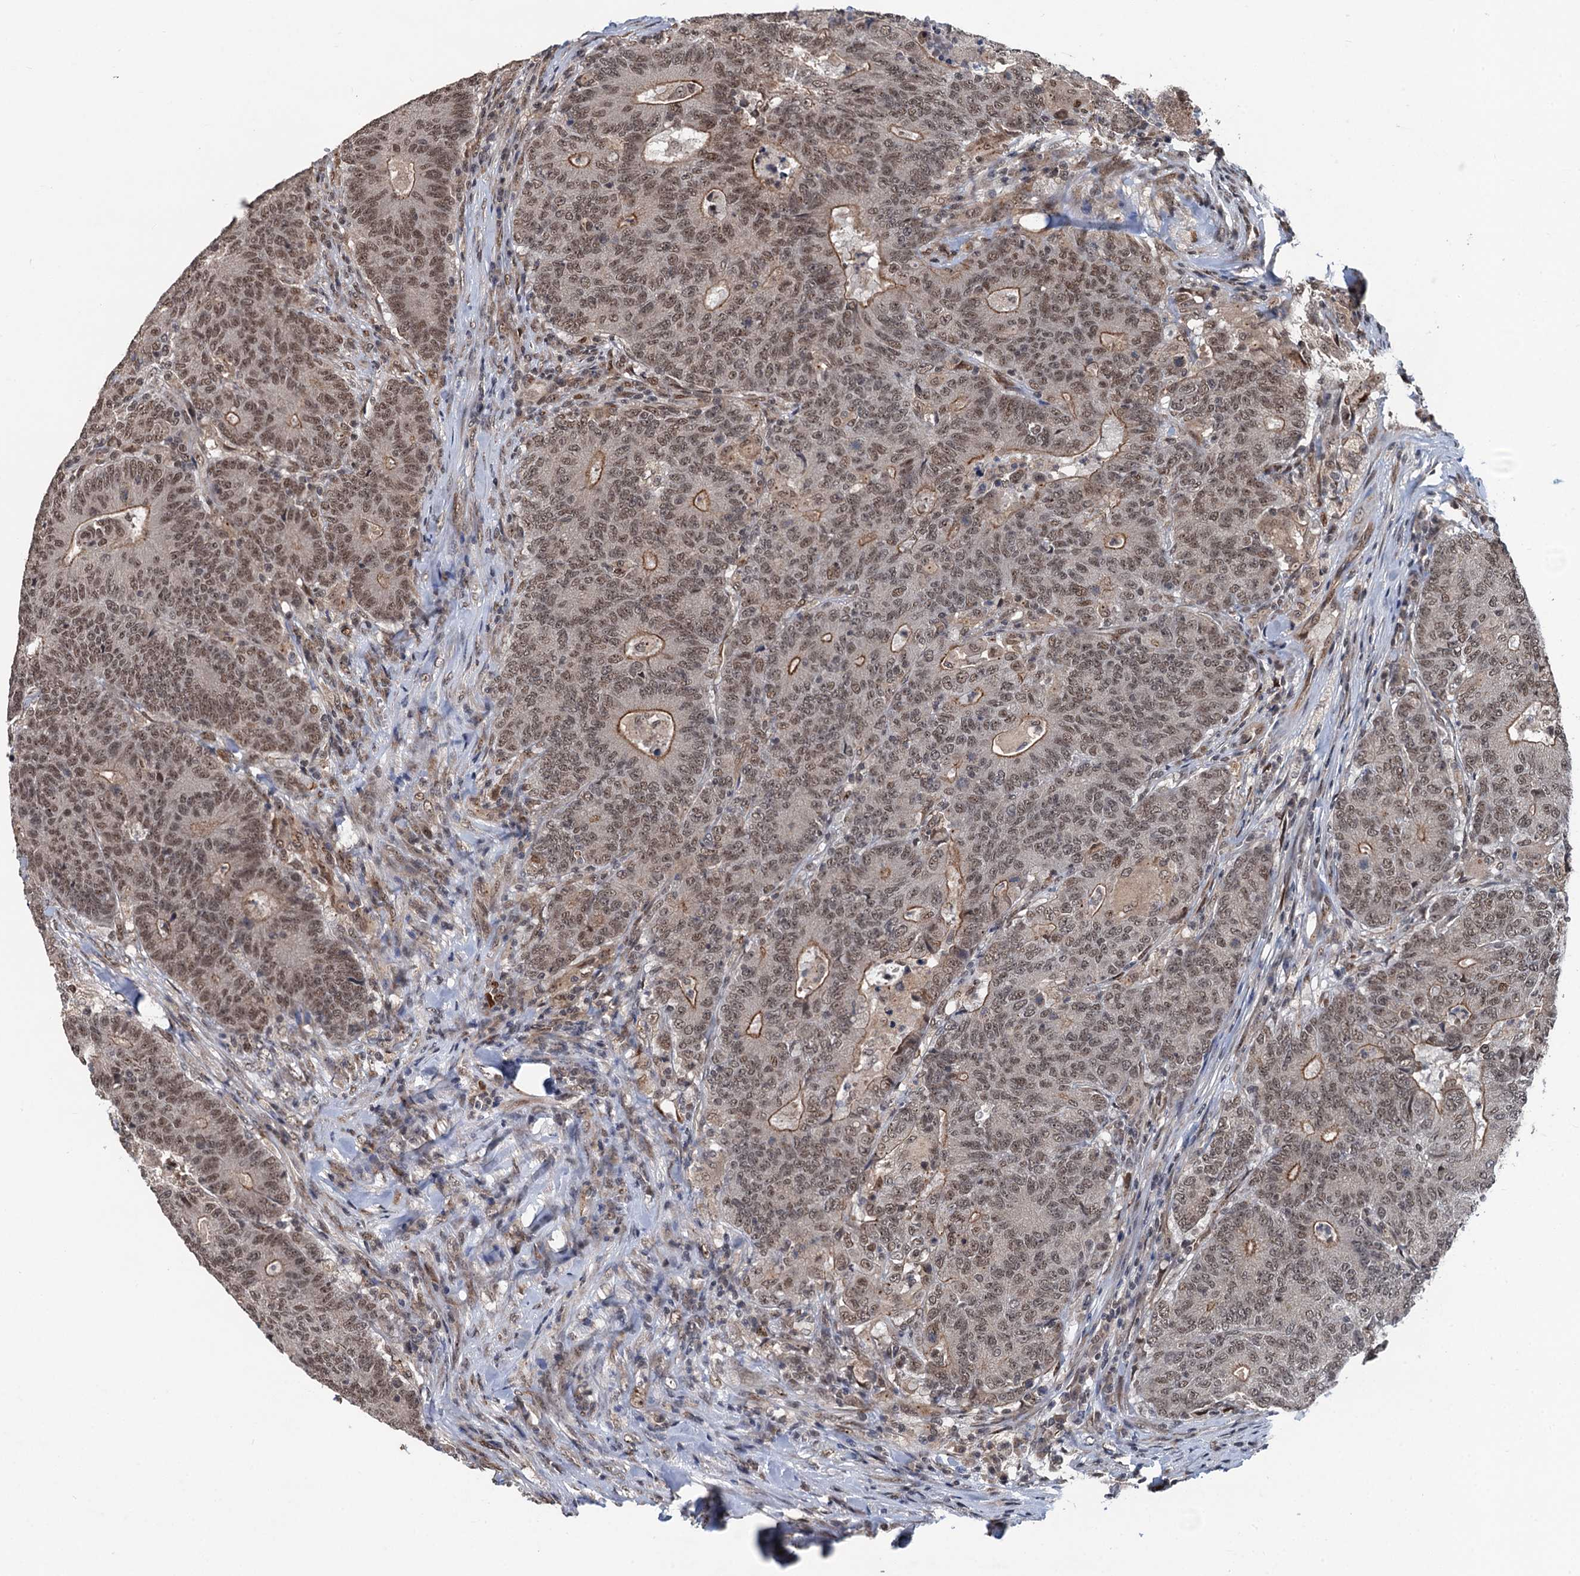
{"staining": {"intensity": "moderate", "quantity": ">75%", "location": "cytoplasmic/membranous,nuclear"}, "tissue": "colorectal cancer", "cell_type": "Tumor cells", "image_type": "cancer", "snomed": [{"axis": "morphology", "description": "Adenocarcinoma, NOS"}, {"axis": "topography", "description": "Colon"}], "caption": "Colorectal adenocarcinoma stained for a protein reveals moderate cytoplasmic/membranous and nuclear positivity in tumor cells.", "gene": "RASSF4", "patient": {"sex": "female", "age": 75}}